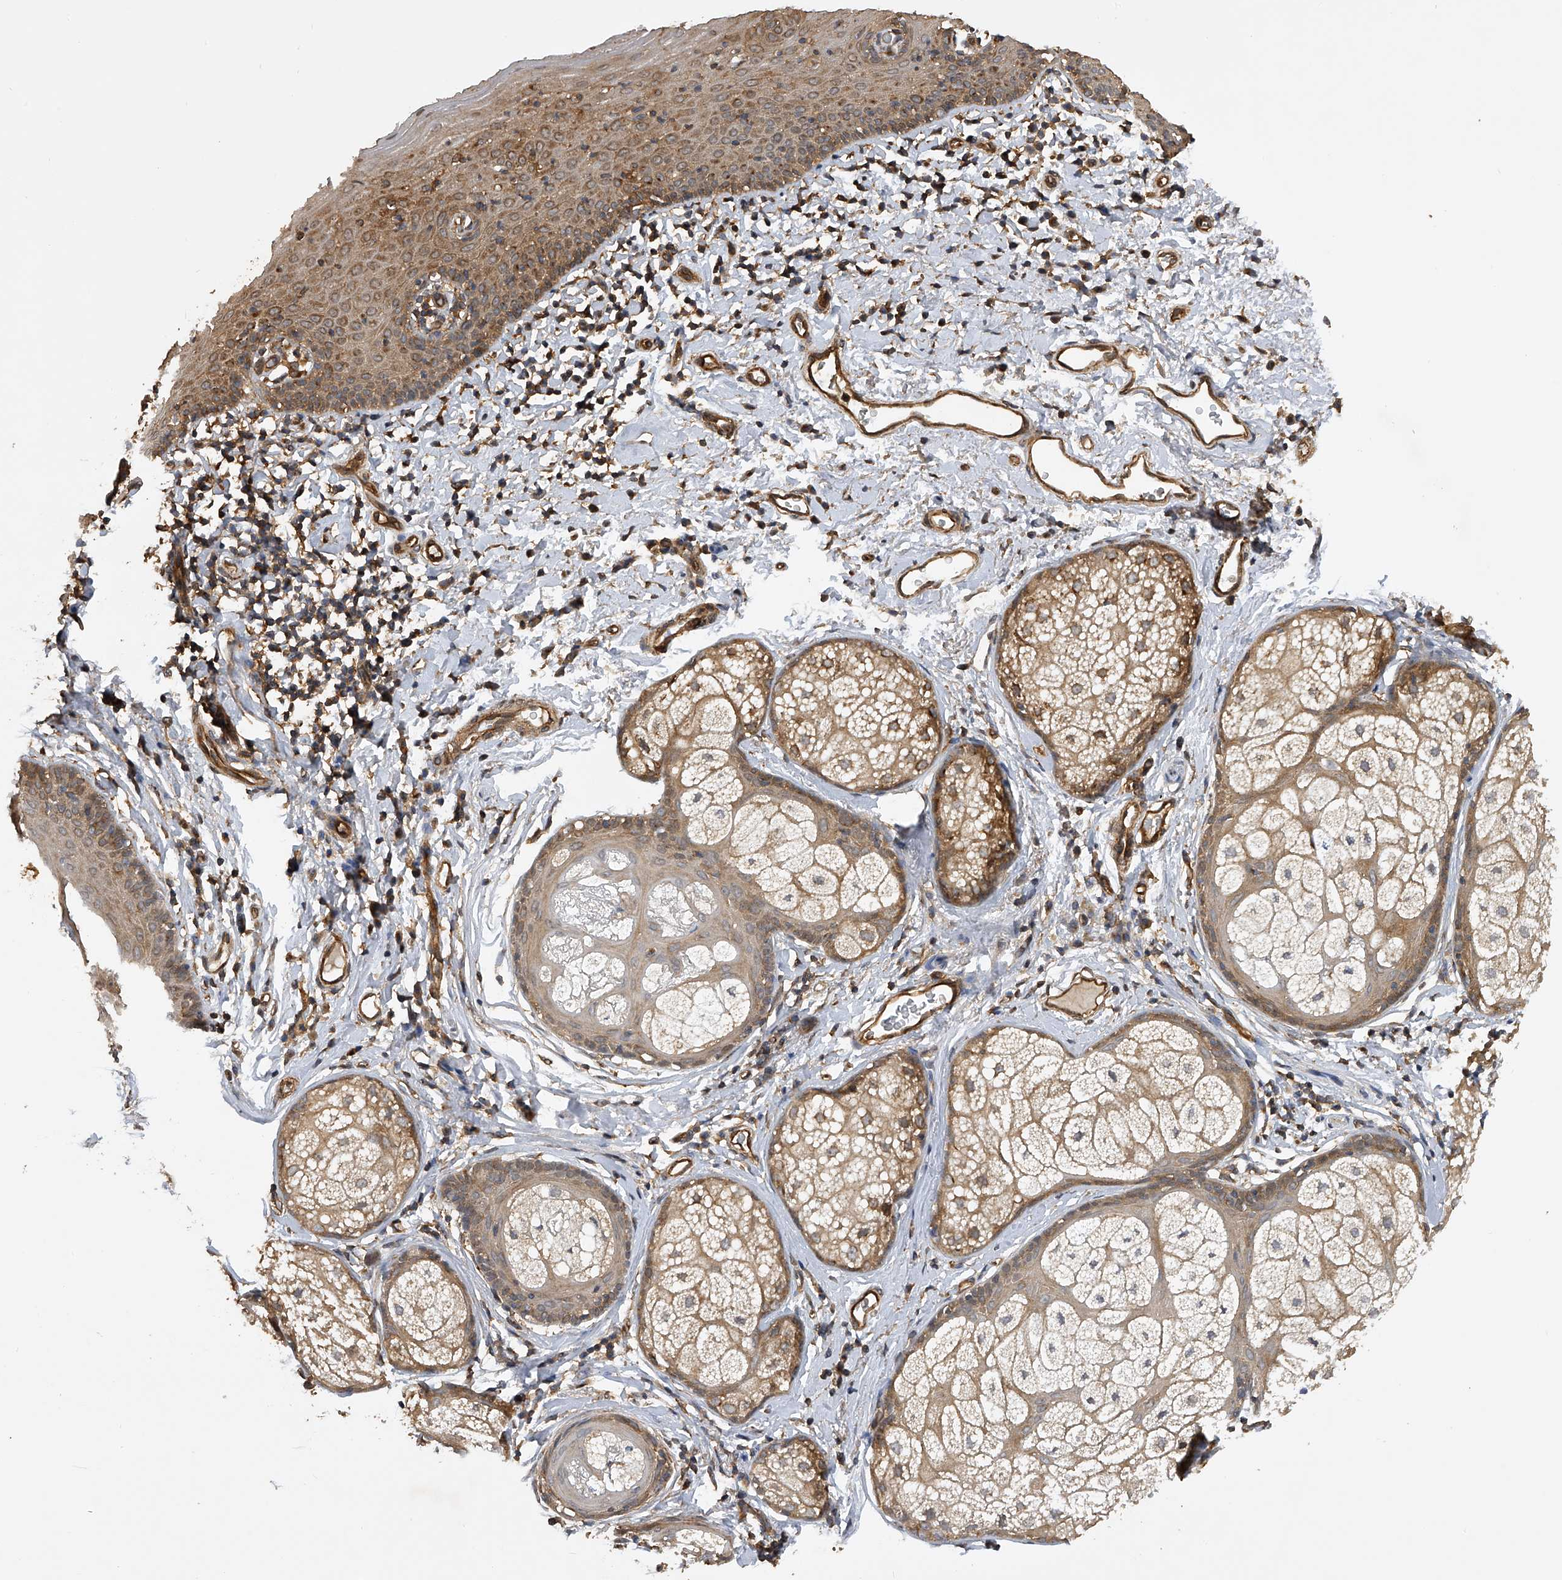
{"staining": {"intensity": "moderate", "quantity": "25%-75%", "location": "cytoplasmic/membranous"}, "tissue": "skin", "cell_type": "Epidermal cells", "image_type": "normal", "snomed": [{"axis": "morphology", "description": "Normal tissue, NOS"}, {"axis": "topography", "description": "Vulva"}], "caption": "Epidermal cells display moderate cytoplasmic/membranous expression in about 25%-75% of cells in benign skin.", "gene": "PTPRA", "patient": {"sex": "female", "age": 66}}